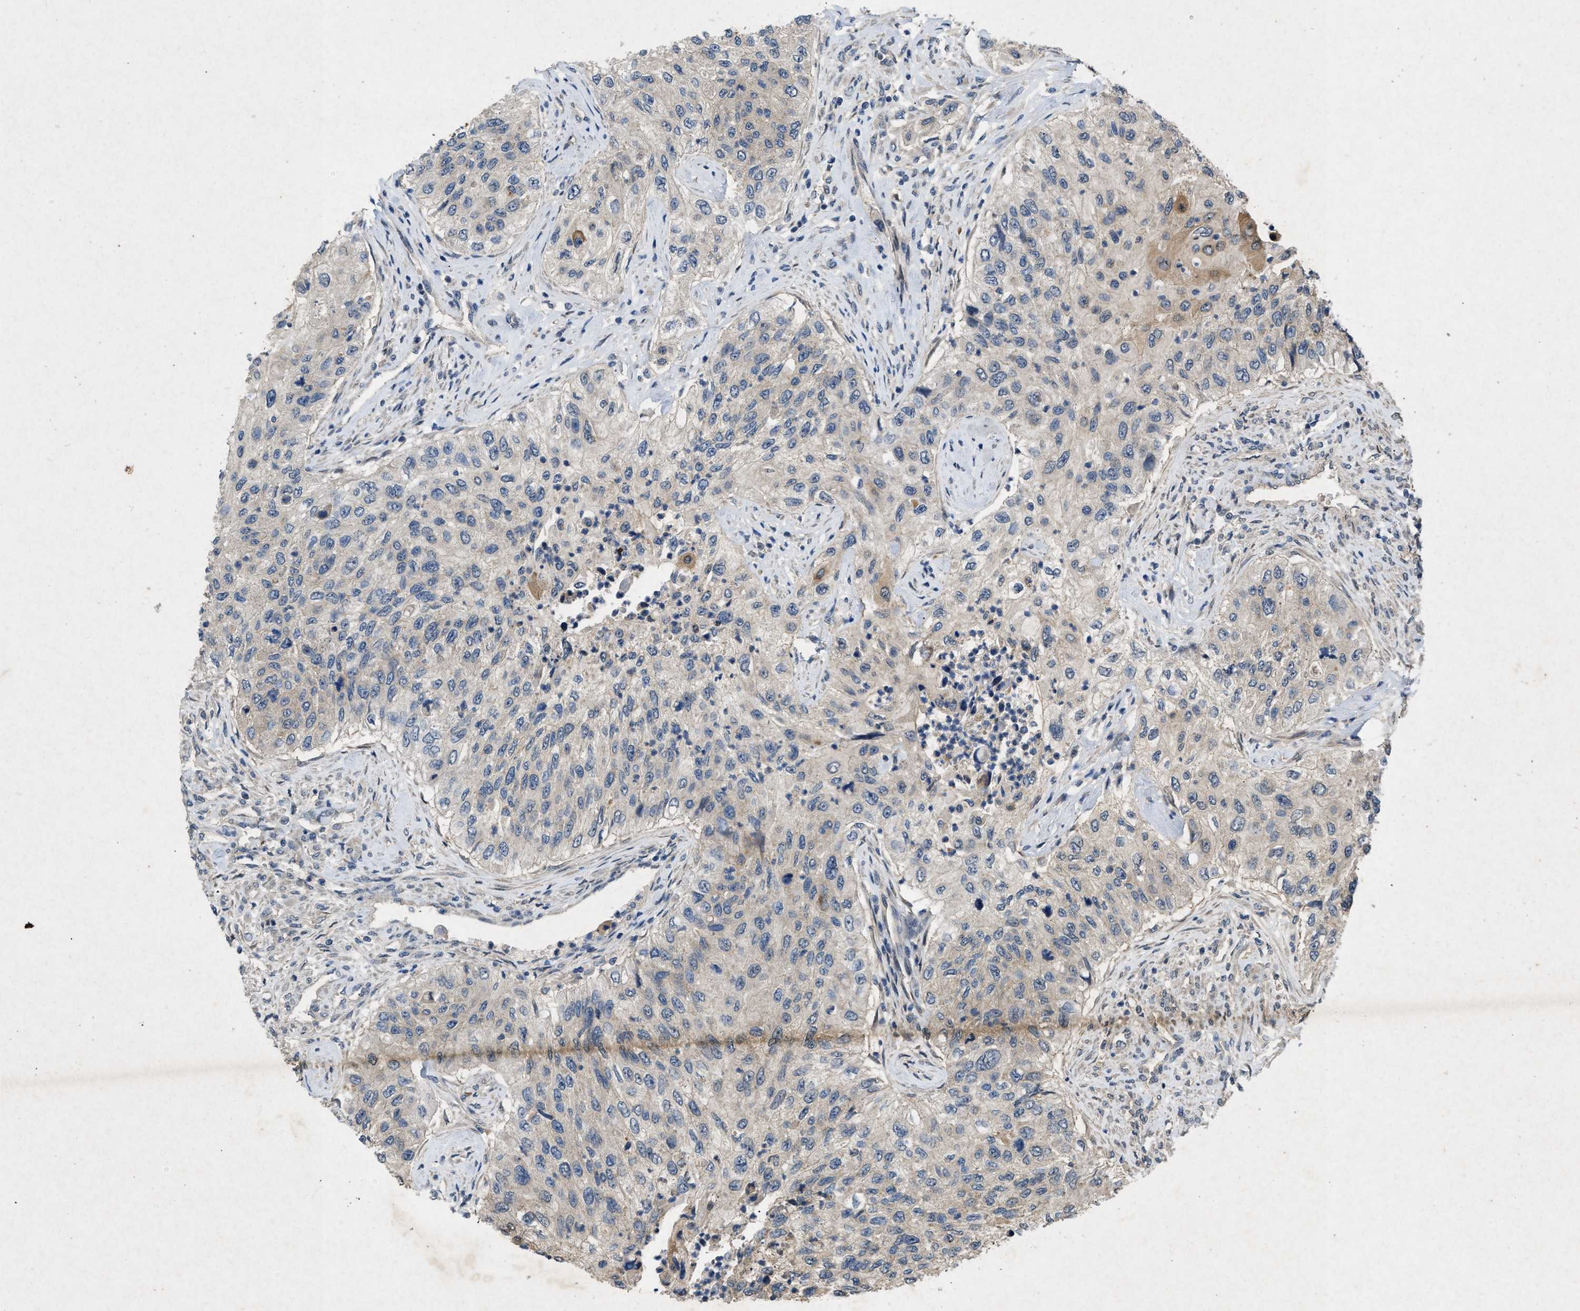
{"staining": {"intensity": "weak", "quantity": "<25%", "location": "cytoplasmic/membranous"}, "tissue": "urothelial cancer", "cell_type": "Tumor cells", "image_type": "cancer", "snomed": [{"axis": "morphology", "description": "Urothelial carcinoma, High grade"}, {"axis": "topography", "description": "Urinary bladder"}], "caption": "Human urothelial carcinoma (high-grade) stained for a protein using immunohistochemistry (IHC) exhibits no expression in tumor cells.", "gene": "PRKG2", "patient": {"sex": "female", "age": 60}}